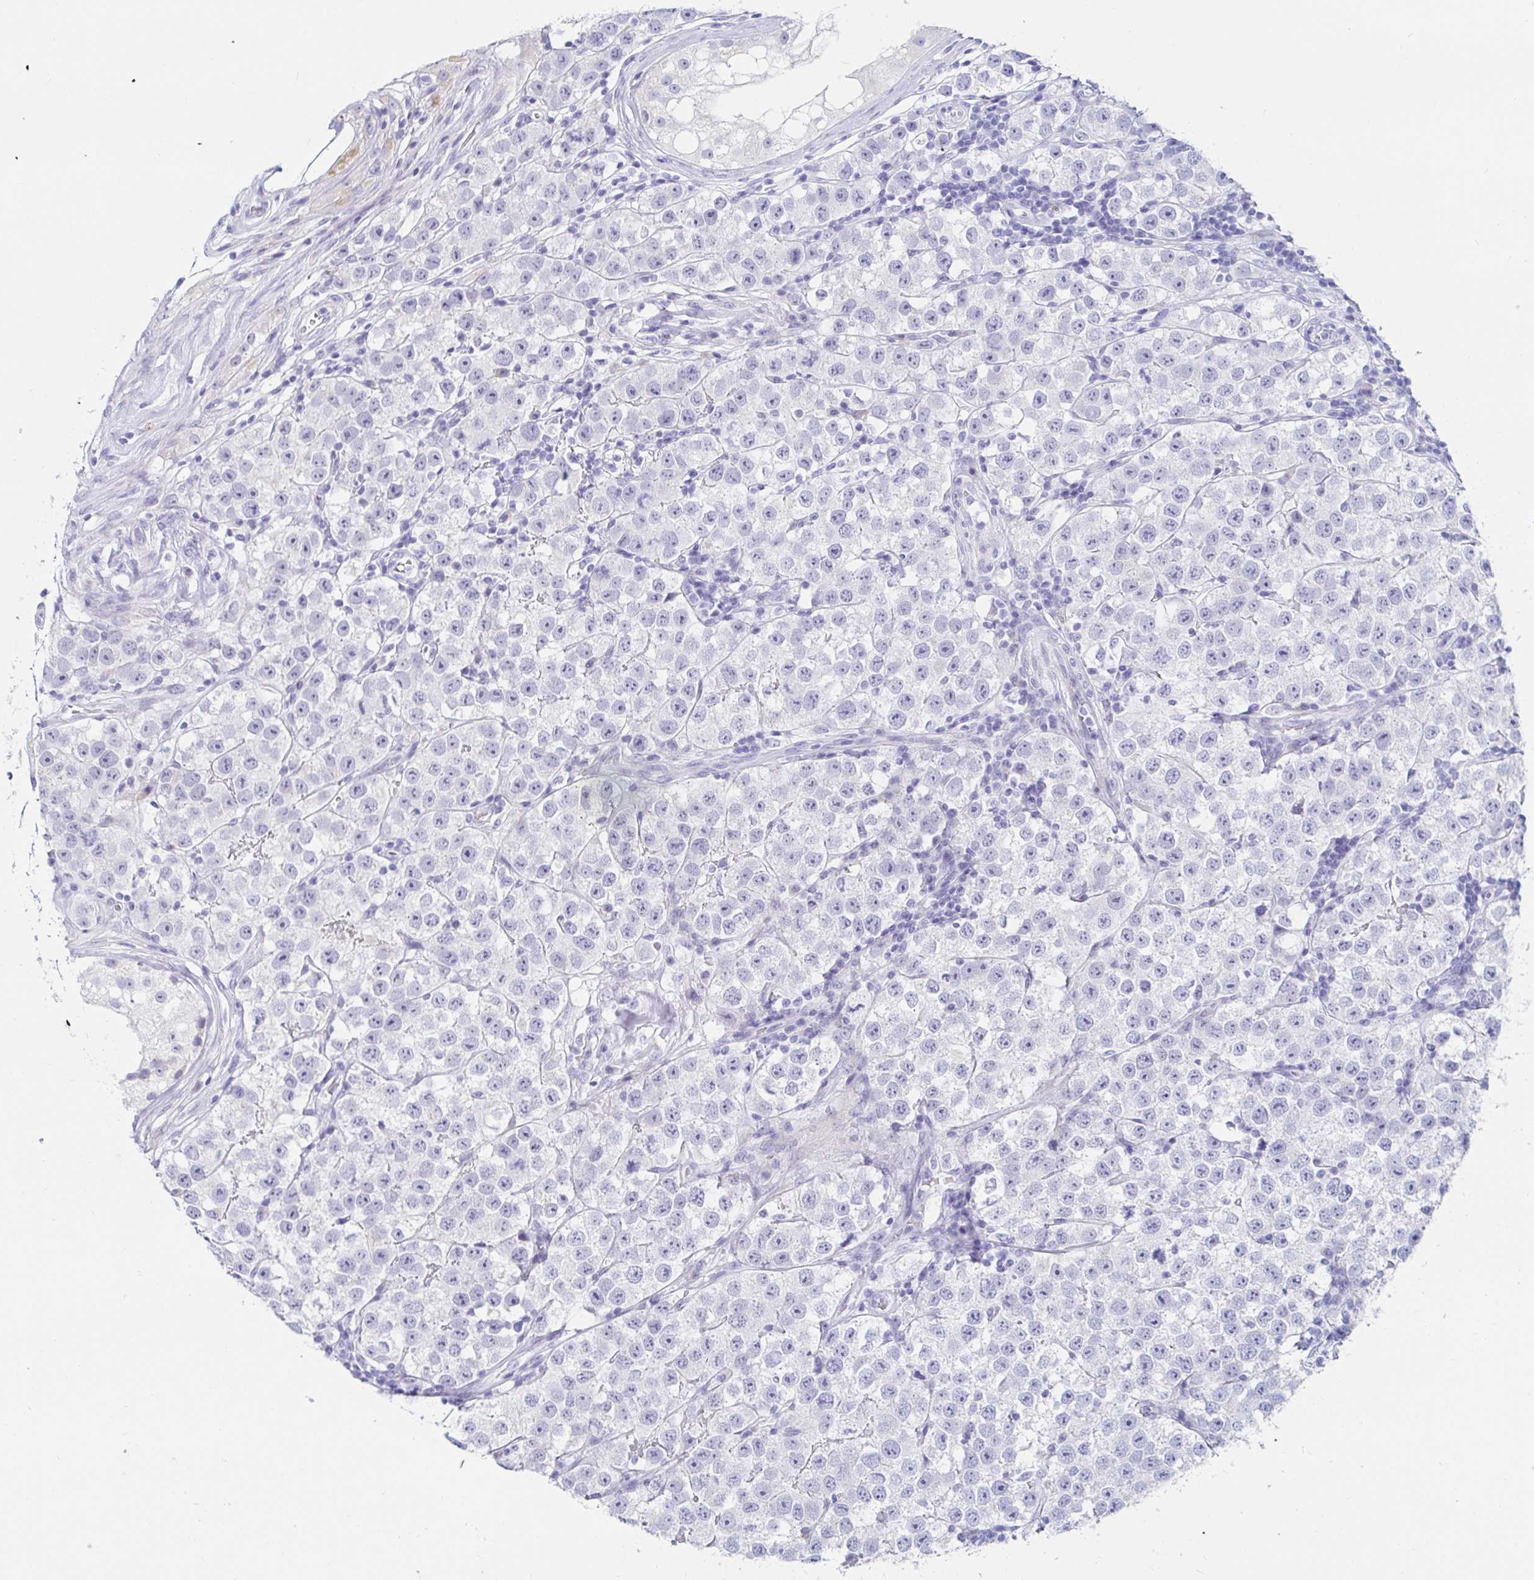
{"staining": {"intensity": "negative", "quantity": "none", "location": "none"}, "tissue": "testis cancer", "cell_type": "Tumor cells", "image_type": "cancer", "snomed": [{"axis": "morphology", "description": "Seminoma, NOS"}, {"axis": "topography", "description": "Testis"}], "caption": "A photomicrograph of testis seminoma stained for a protein reveals no brown staining in tumor cells.", "gene": "C4orf17", "patient": {"sex": "male", "age": 34}}